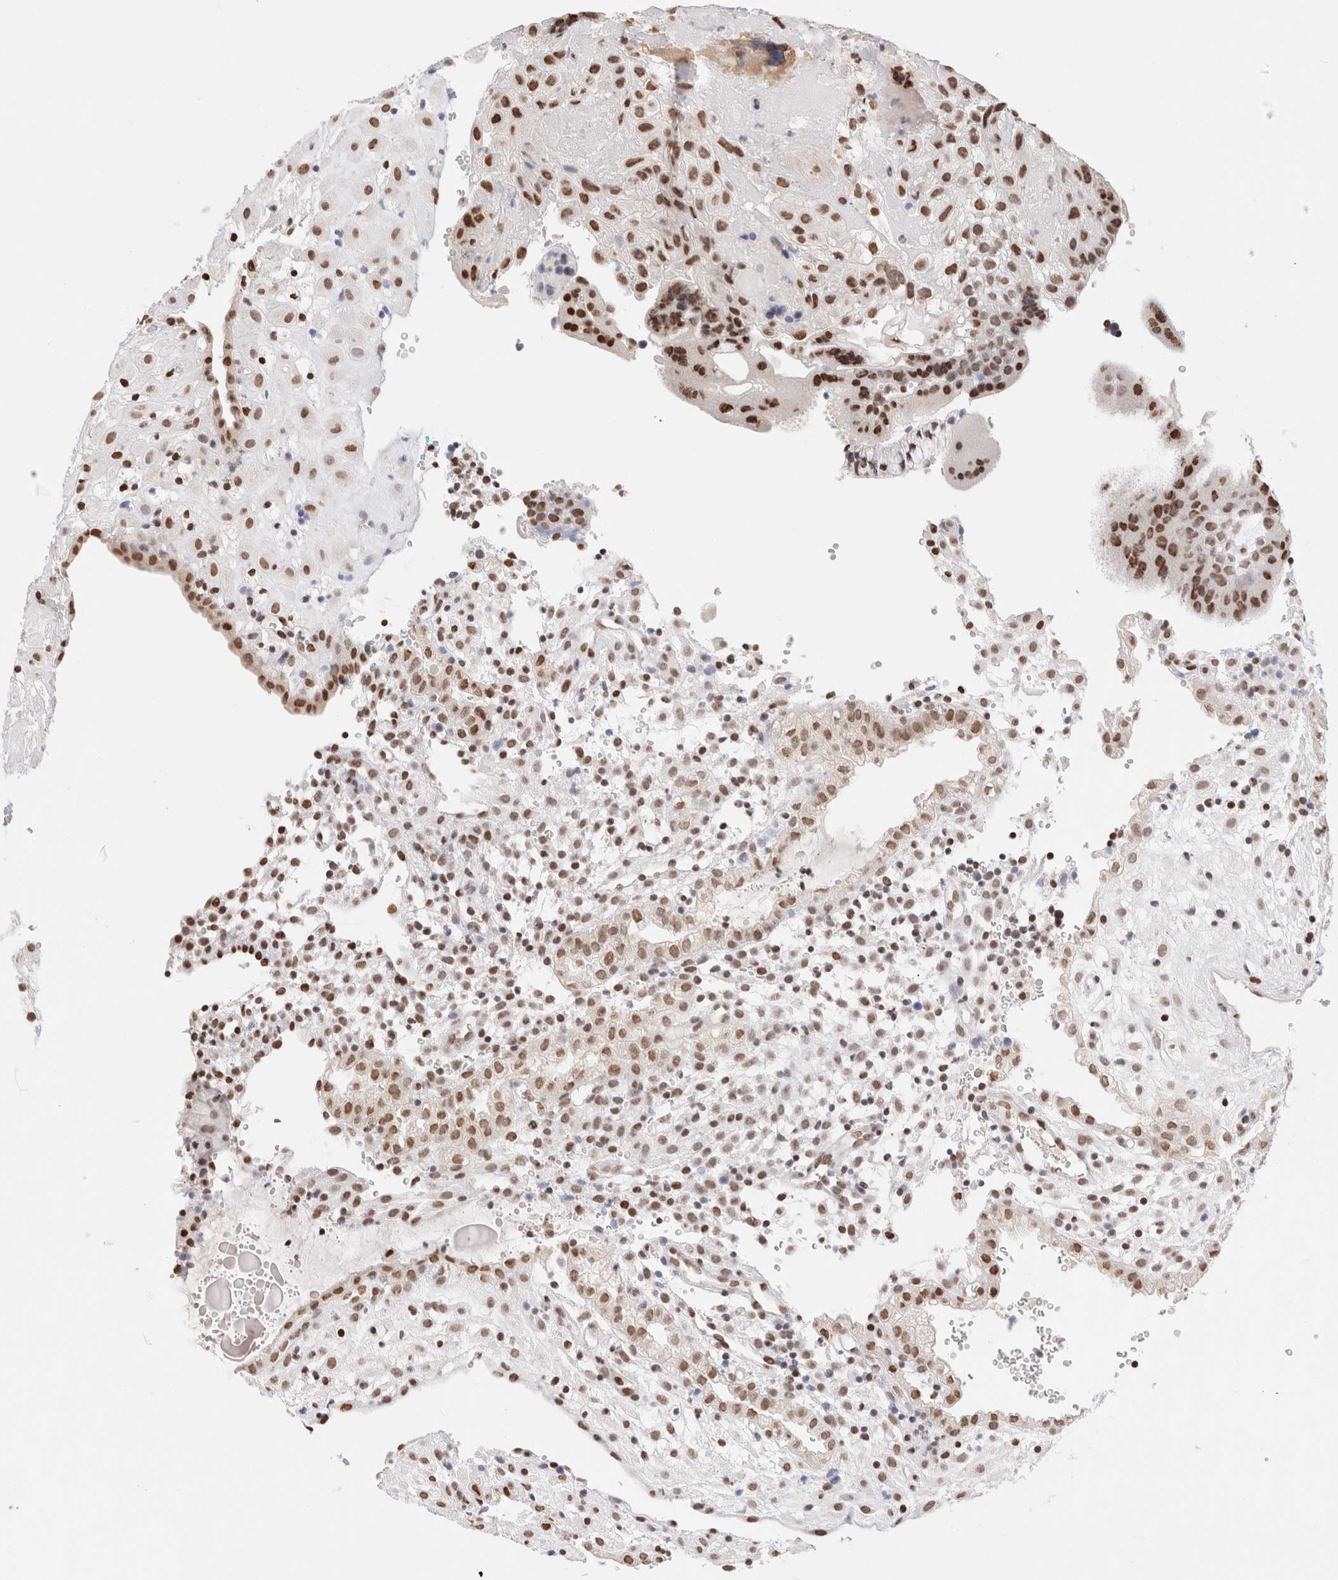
{"staining": {"intensity": "moderate", "quantity": ">75%", "location": "nuclear"}, "tissue": "placenta", "cell_type": "Trophoblastic cells", "image_type": "normal", "snomed": [{"axis": "morphology", "description": "Normal tissue, NOS"}, {"axis": "topography", "description": "Placenta"}], "caption": "Immunohistochemistry (IHC) (DAB) staining of benign human placenta reveals moderate nuclear protein positivity in about >75% of trophoblastic cells. (IHC, brightfield microscopy, high magnification).", "gene": "SUPT3H", "patient": {"sex": "female", "age": 18}}